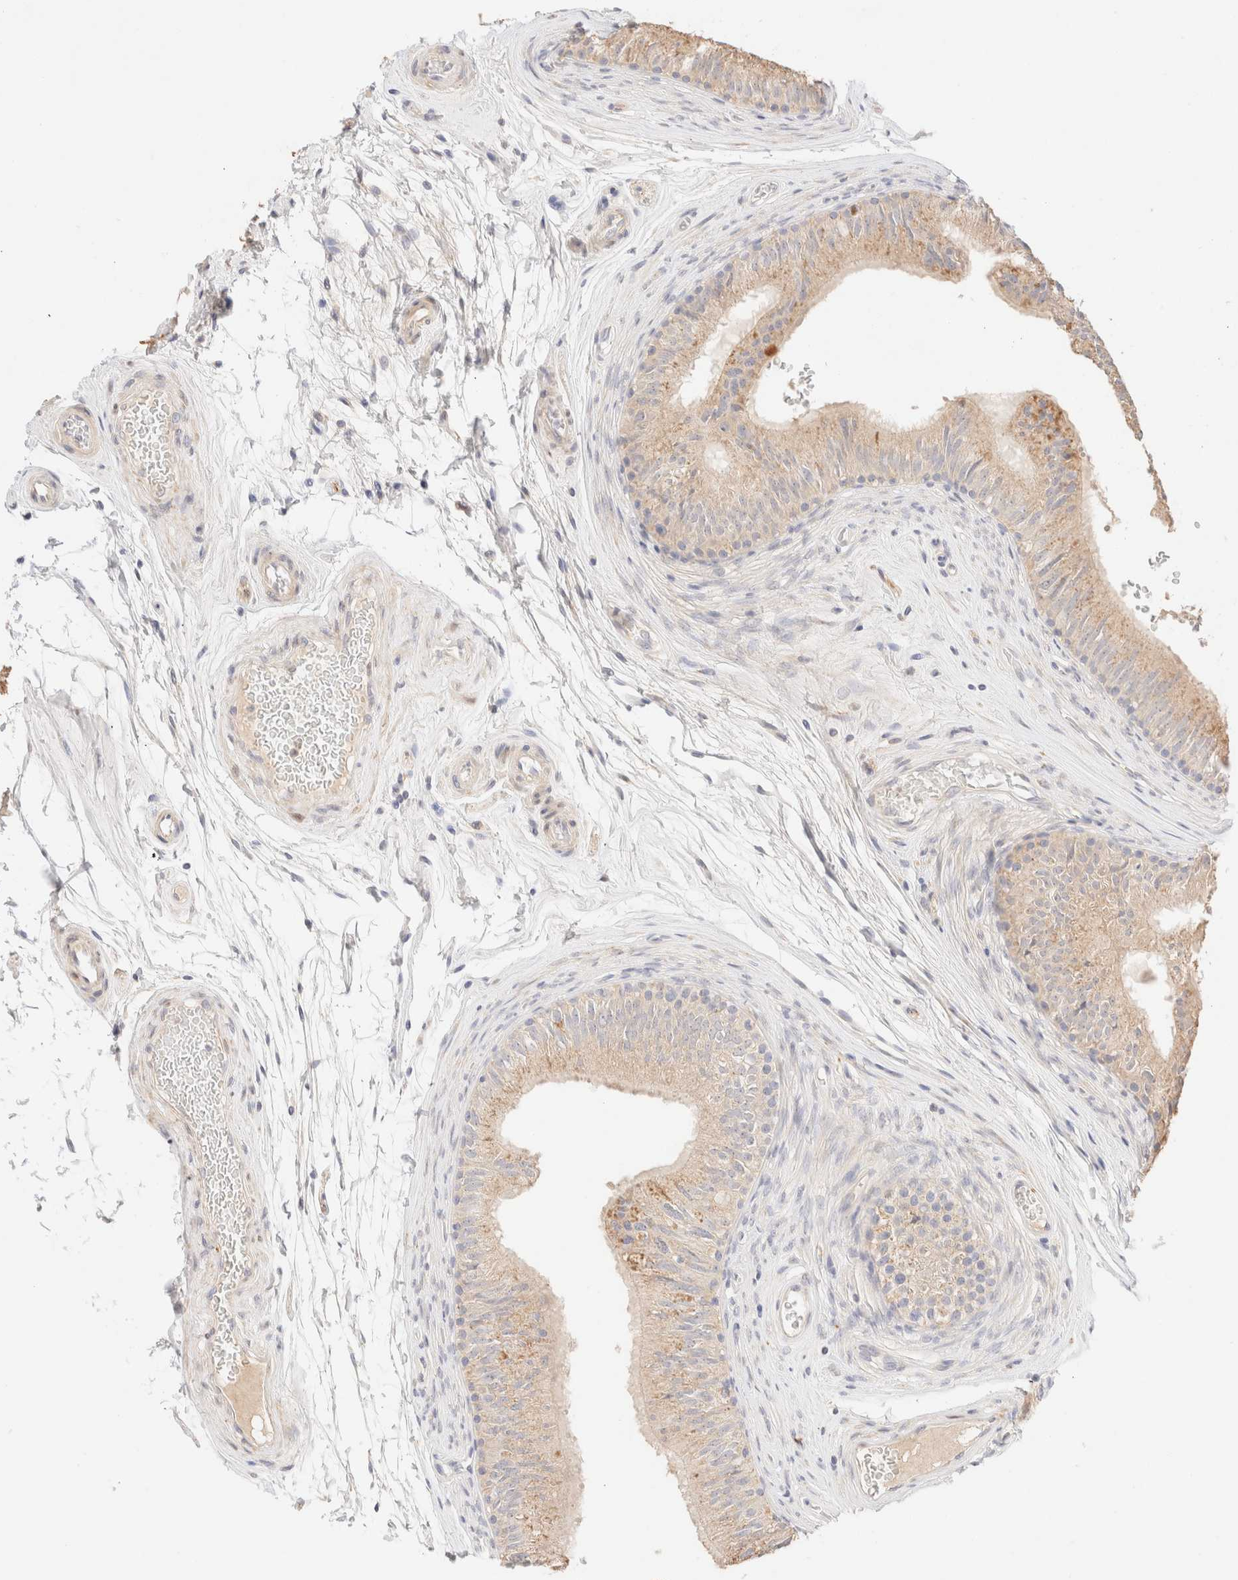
{"staining": {"intensity": "weak", "quantity": "25%-75%", "location": "cytoplasmic/membranous"}, "tissue": "epididymis", "cell_type": "Glandular cells", "image_type": "normal", "snomed": [{"axis": "morphology", "description": "Normal tissue, NOS"}, {"axis": "topography", "description": "Epididymis"}], "caption": "Brown immunohistochemical staining in benign epididymis shows weak cytoplasmic/membranous staining in approximately 25%-75% of glandular cells. The staining was performed using DAB, with brown indicating positive protein expression. Nuclei are stained blue with hematoxylin.", "gene": "SNTB1", "patient": {"sex": "male", "age": 36}}